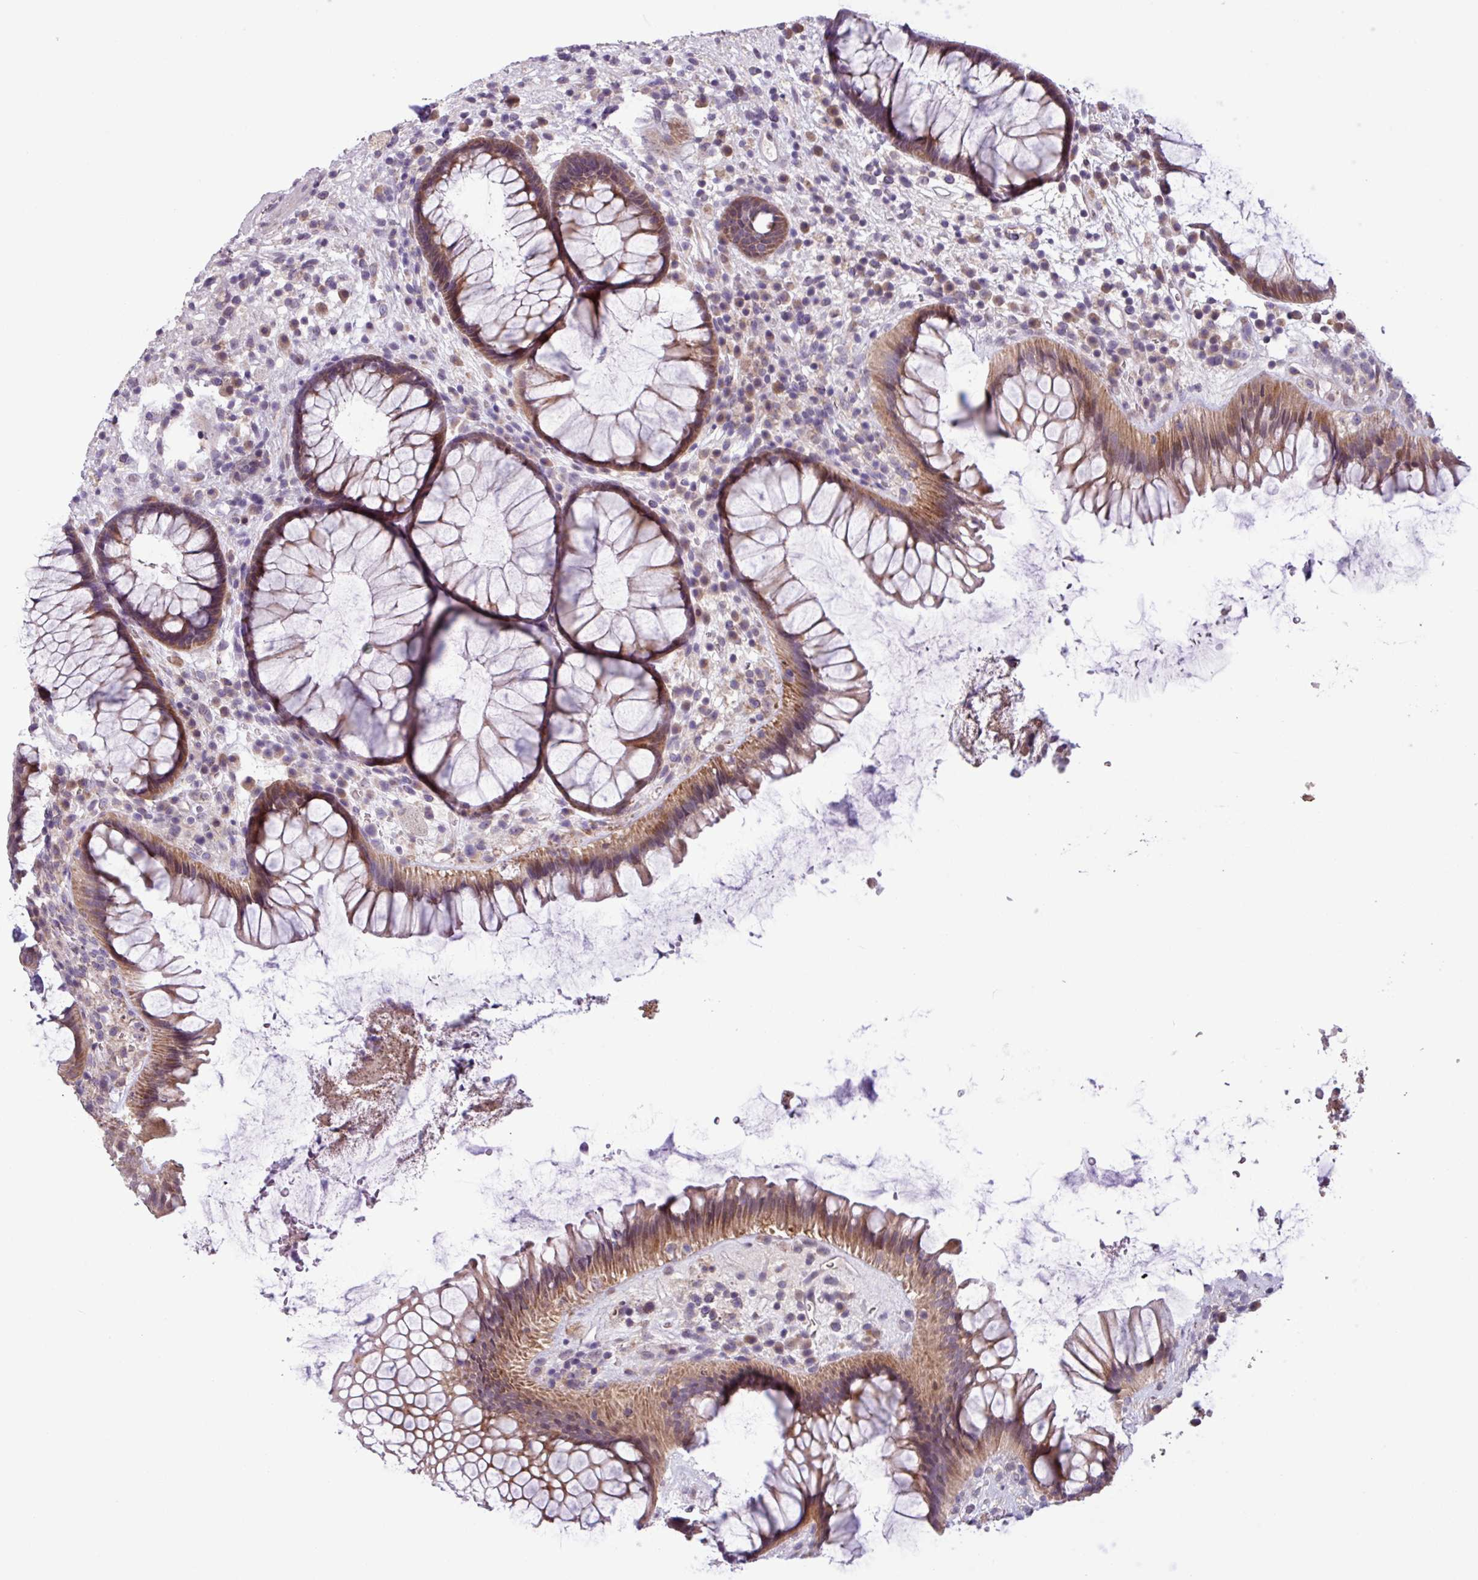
{"staining": {"intensity": "moderate", "quantity": ">75%", "location": "cytoplasmic/membranous"}, "tissue": "rectum", "cell_type": "Glandular cells", "image_type": "normal", "snomed": [{"axis": "morphology", "description": "Normal tissue, NOS"}, {"axis": "topography", "description": "Rectum"}], "caption": "Rectum was stained to show a protein in brown. There is medium levels of moderate cytoplasmic/membranous positivity in about >75% of glandular cells. Nuclei are stained in blue.", "gene": "C20orf27", "patient": {"sex": "male", "age": 51}}